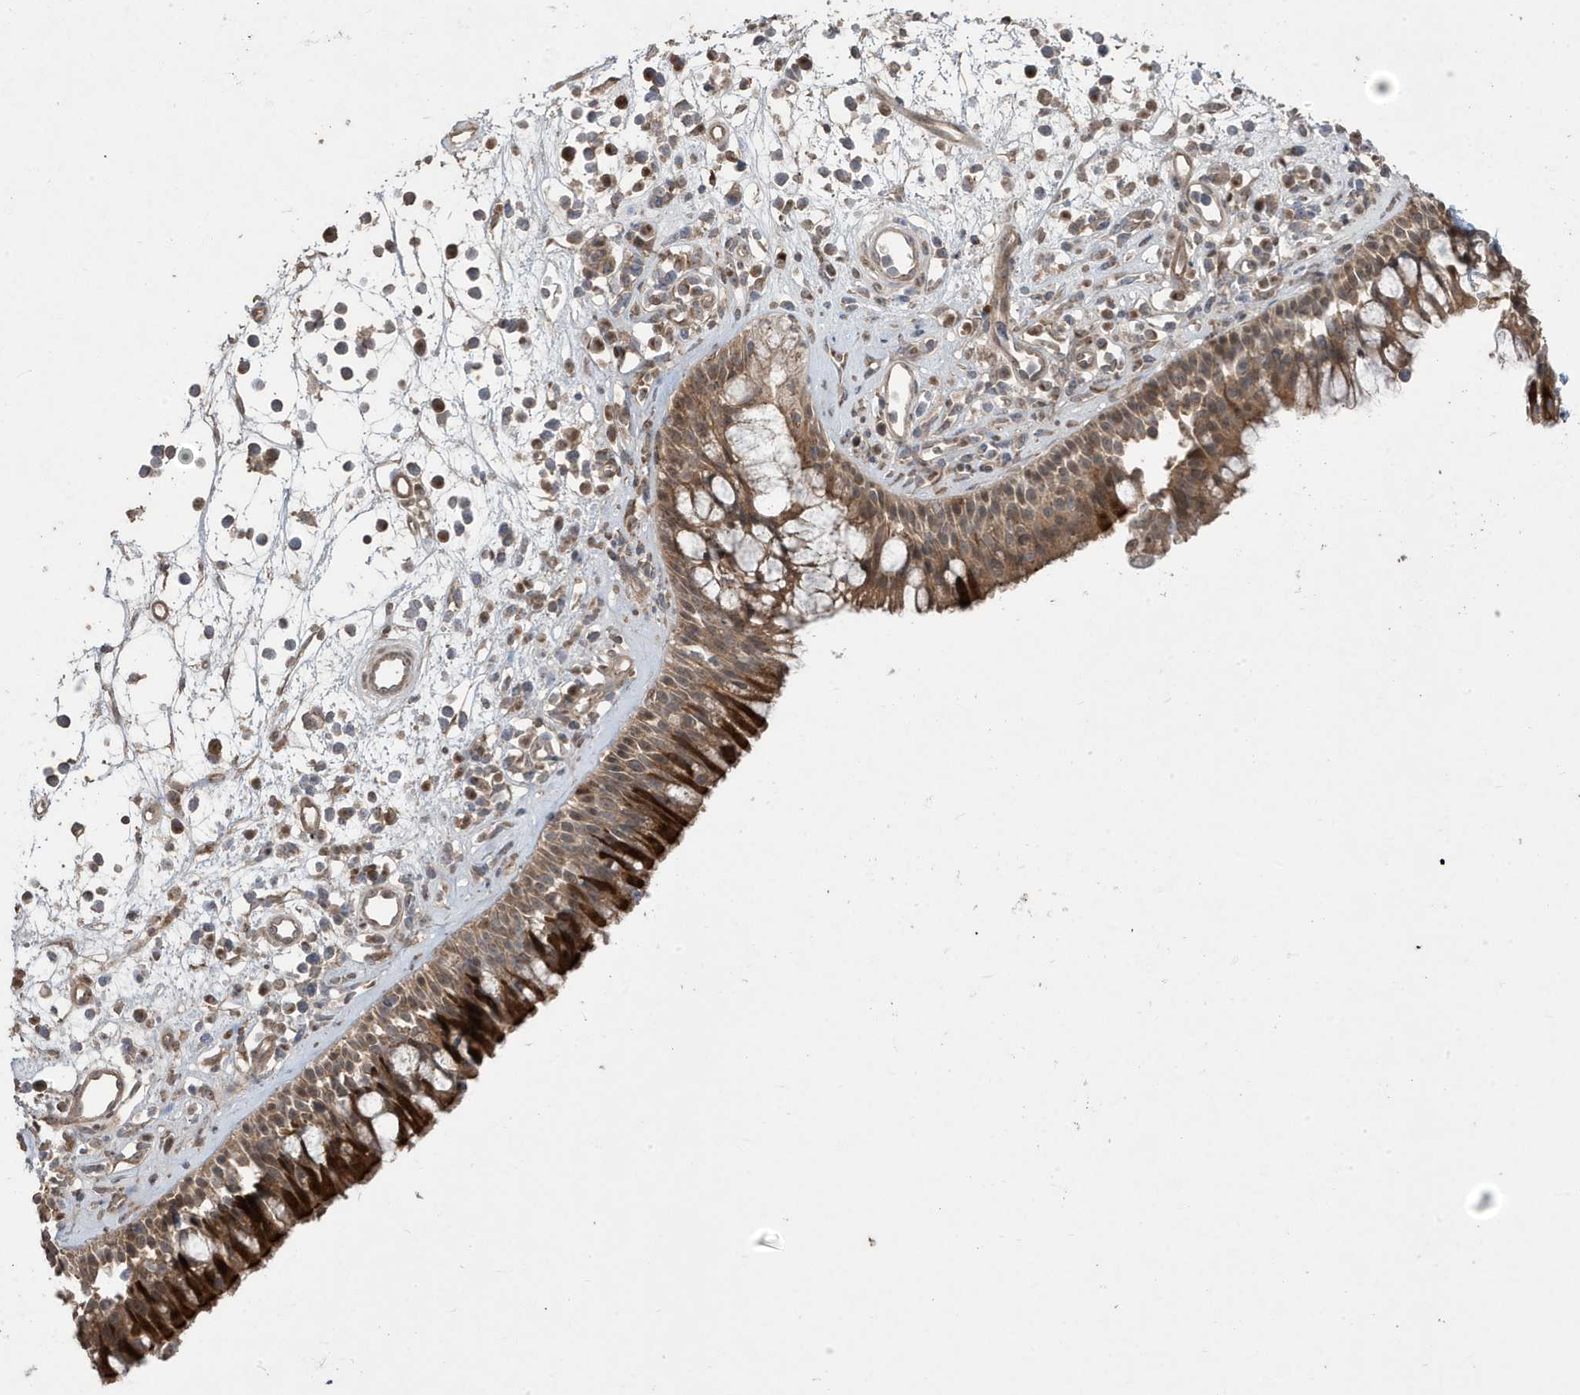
{"staining": {"intensity": "strong", "quantity": "25%-75%", "location": "cytoplasmic/membranous,nuclear"}, "tissue": "nasopharynx", "cell_type": "Respiratory epithelial cells", "image_type": "normal", "snomed": [{"axis": "morphology", "description": "Normal tissue, NOS"}, {"axis": "morphology", "description": "Inflammation, NOS"}, {"axis": "morphology", "description": "Malignant melanoma, Metastatic site"}, {"axis": "topography", "description": "Nasopharynx"}], "caption": "Unremarkable nasopharynx was stained to show a protein in brown. There is high levels of strong cytoplasmic/membranous,nuclear expression in about 25%-75% of respiratory epithelial cells.", "gene": "CETN3", "patient": {"sex": "male", "age": 70}}